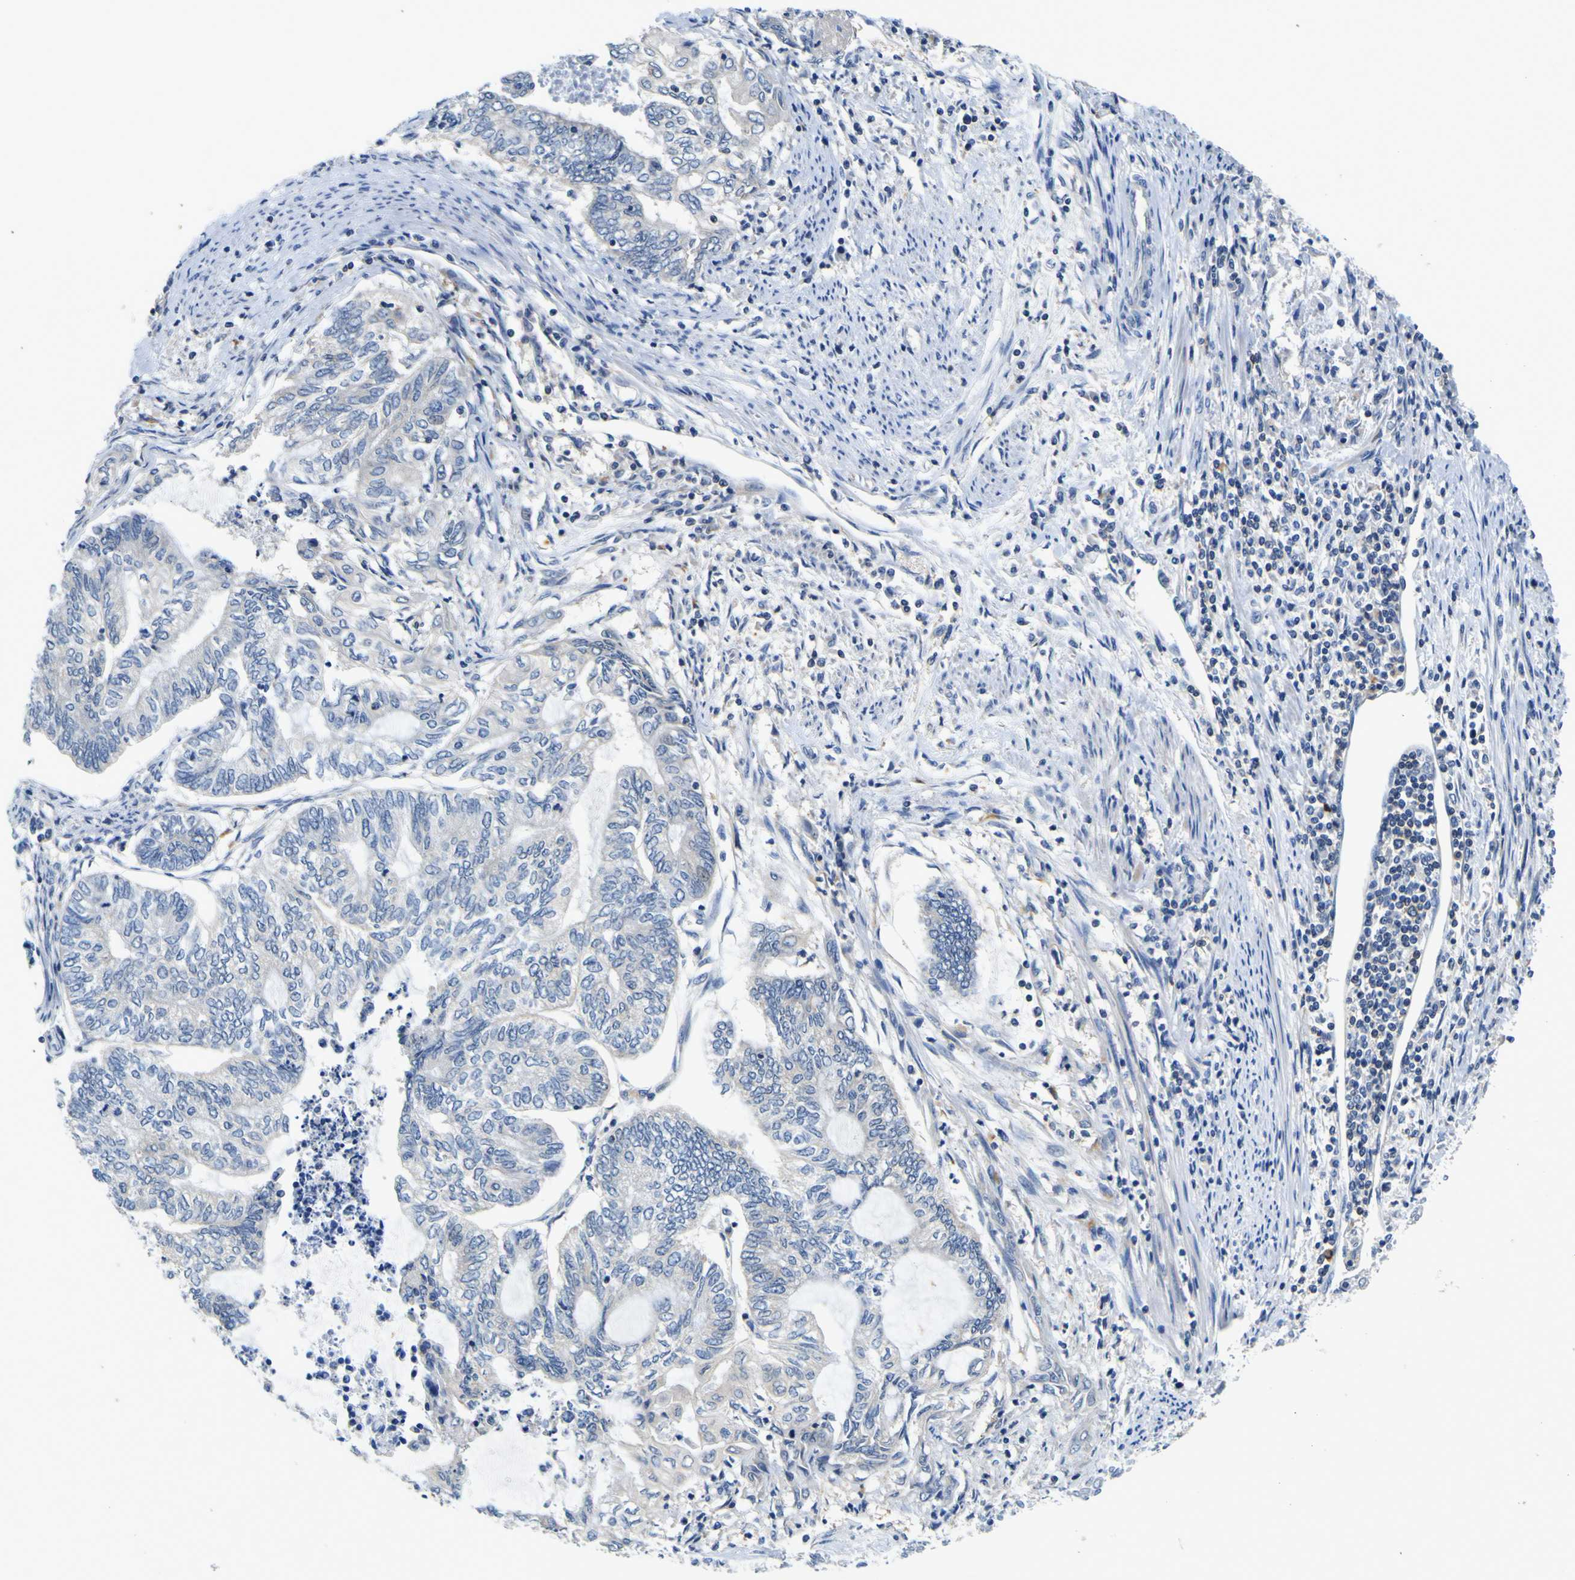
{"staining": {"intensity": "negative", "quantity": "none", "location": "none"}, "tissue": "endometrial cancer", "cell_type": "Tumor cells", "image_type": "cancer", "snomed": [{"axis": "morphology", "description": "Adenocarcinoma, NOS"}, {"axis": "topography", "description": "Uterus"}, {"axis": "topography", "description": "Endometrium"}], "caption": "A micrograph of human adenocarcinoma (endometrial) is negative for staining in tumor cells. The staining was performed using DAB (3,3'-diaminobenzidine) to visualize the protein expression in brown, while the nuclei were stained in blue with hematoxylin (Magnification: 20x).", "gene": "TNIK", "patient": {"sex": "female", "age": 70}}